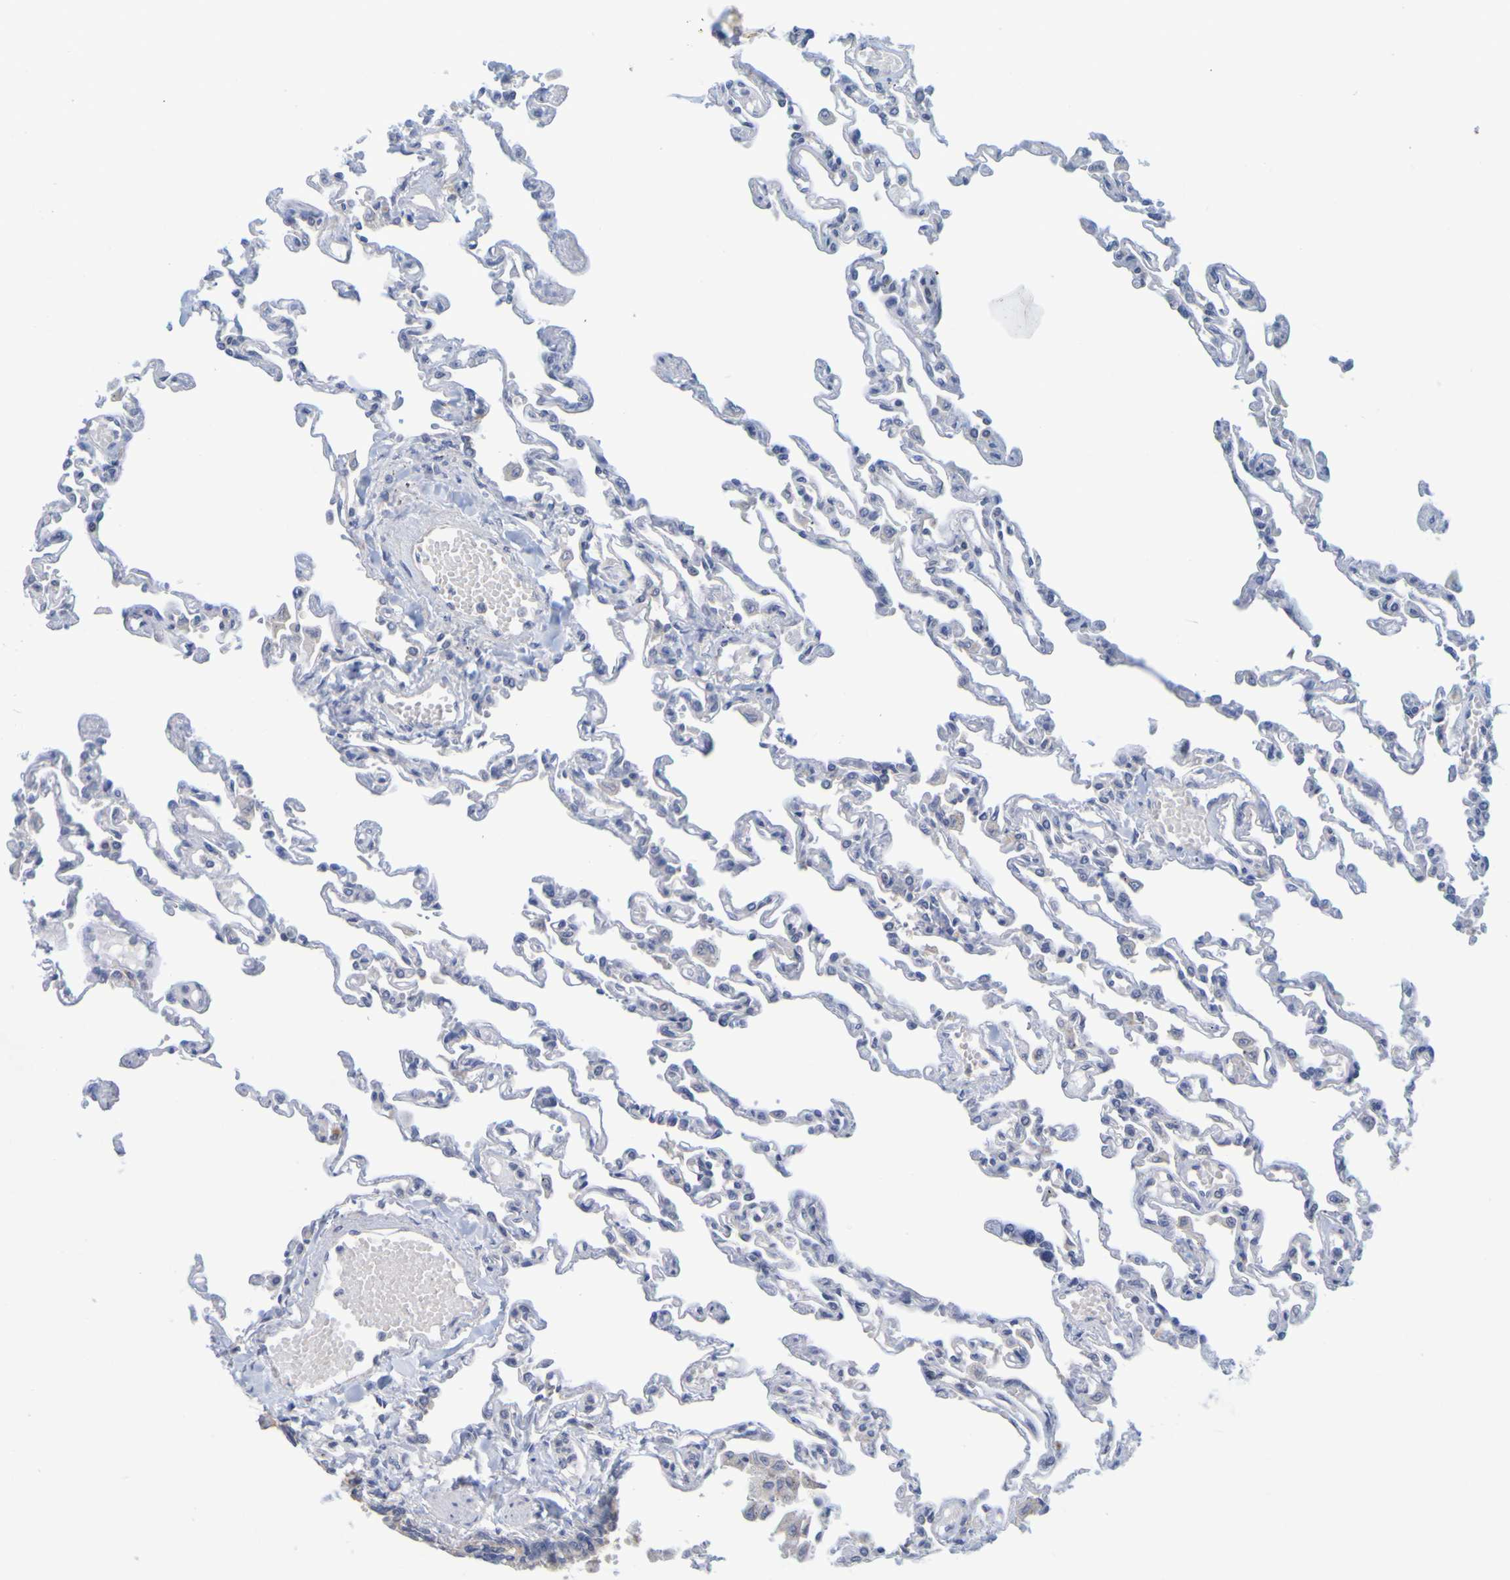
{"staining": {"intensity": "negative", "quantity": "none", "location": "none"}, "tissue": "lung", "cell_type": "Alveolar cells", "image_type": "normal", "snomed": [{"axis": "morphology", "description": "Normal tissue, NOS"}, {"axis": "topography", "description": "Lung"}], "caption": "This image is of unremarkable lung stained with immunohistochemistry to label a protein in brown with the nuclei are counter-stained blue. There is no staining in alveolar cells.", "gene": "ENDOU", "patient": {"sex": "male", "age": 21}}